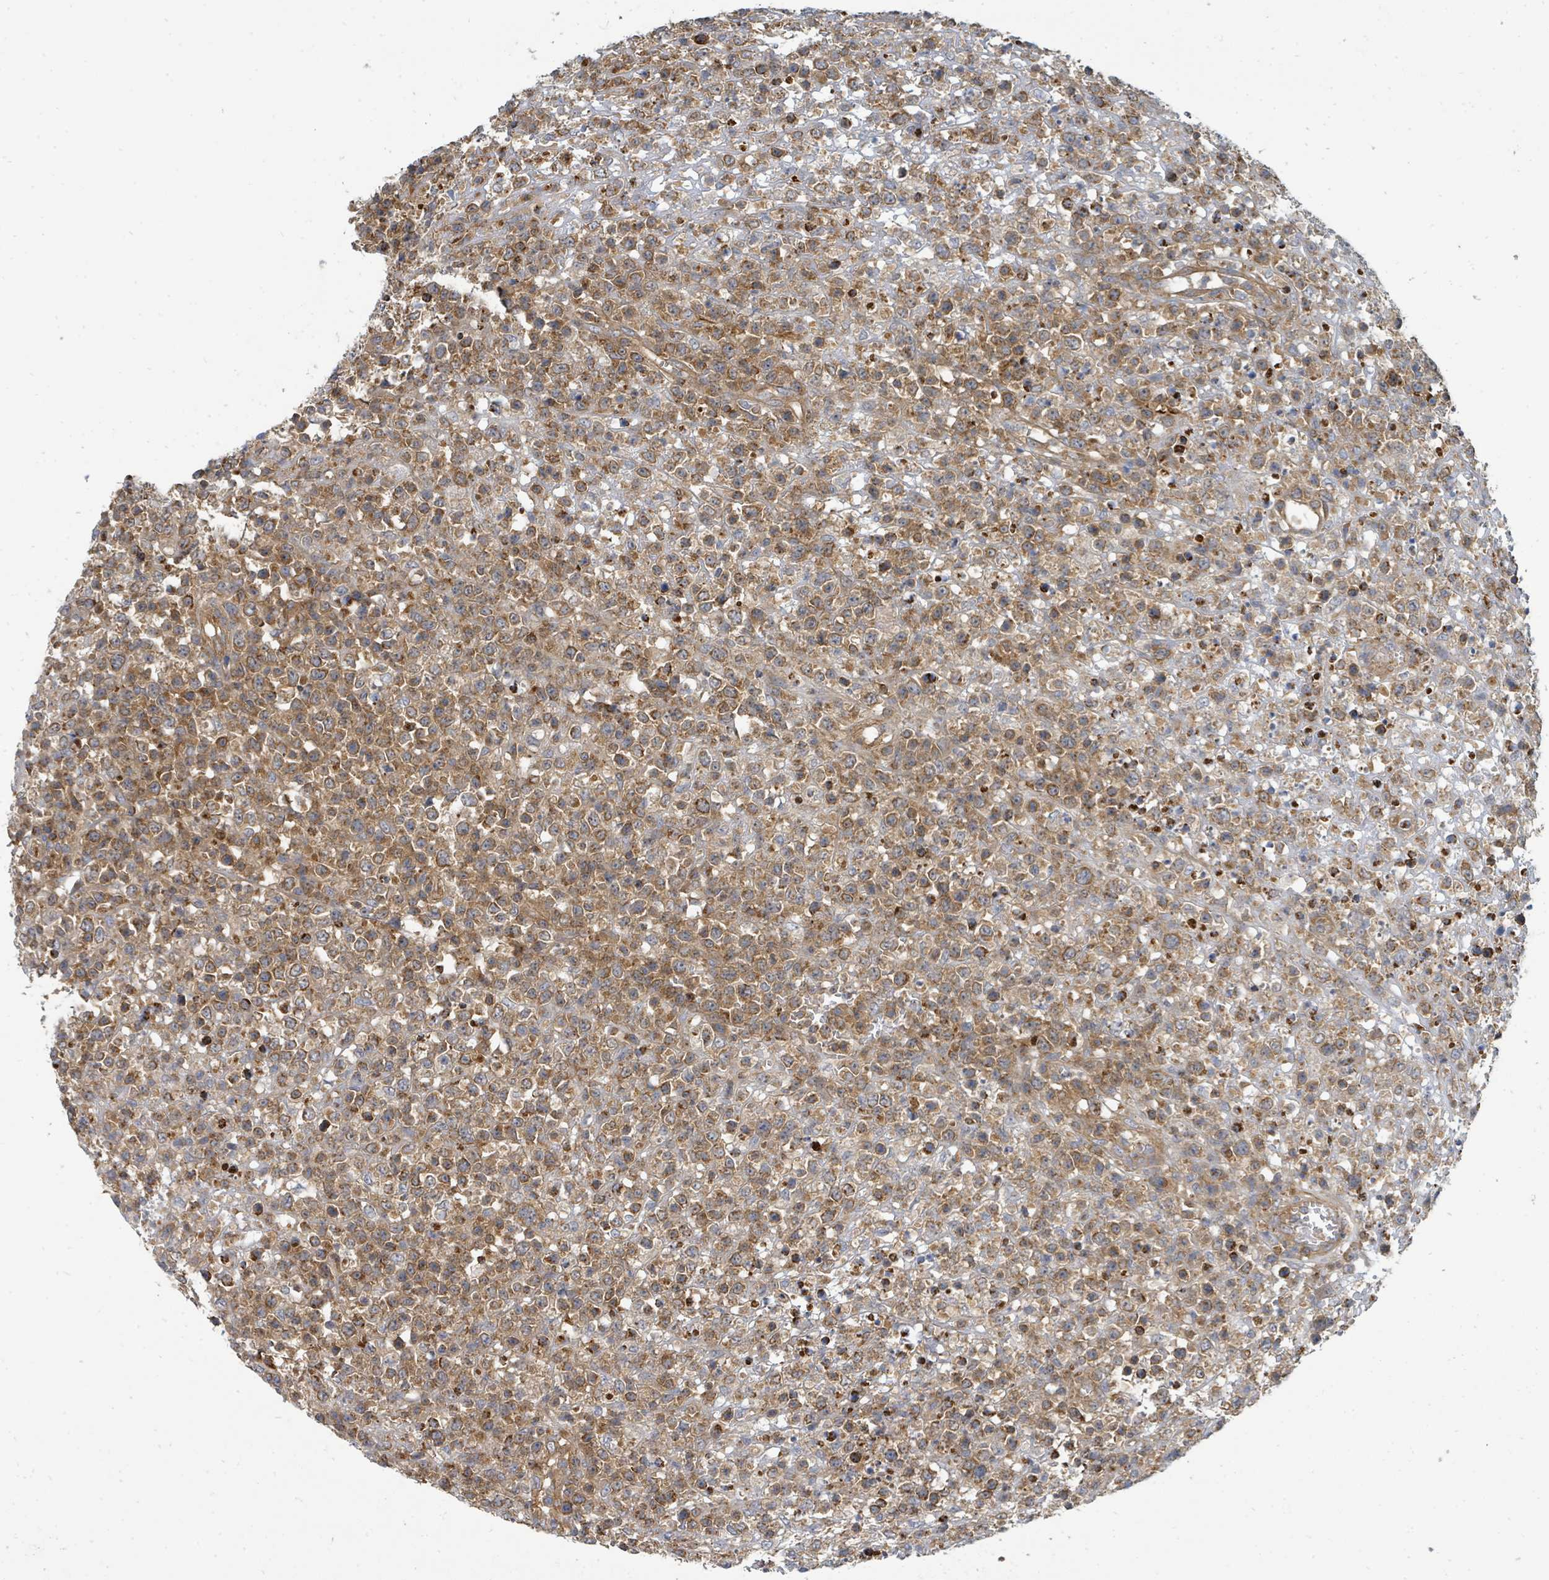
{"staining": {"intensity": "moderate", "quantity": ">75%", "location": "cytoplasmic/membranous"}, "tissue": "lymphoma", "cell_type": "Tumor cells", "image_type": "cancer", "snomed": [{"axis": "morphology", "description": "Malignant lymphoma, non-Hodgkin's type, High grade"}, {"axis": "topography", "description": "Colon"}], "caption": "Malignant lymphoma, non-Hodgkin's type (high-grade) tissue reveals moderate cytoplasmic/membranous positivity in approximately >75% of tumor cells, visualized by immunohistochemistry.", "gene": "BOLA2B", "patient": {"sex": "female", "age": 53}}